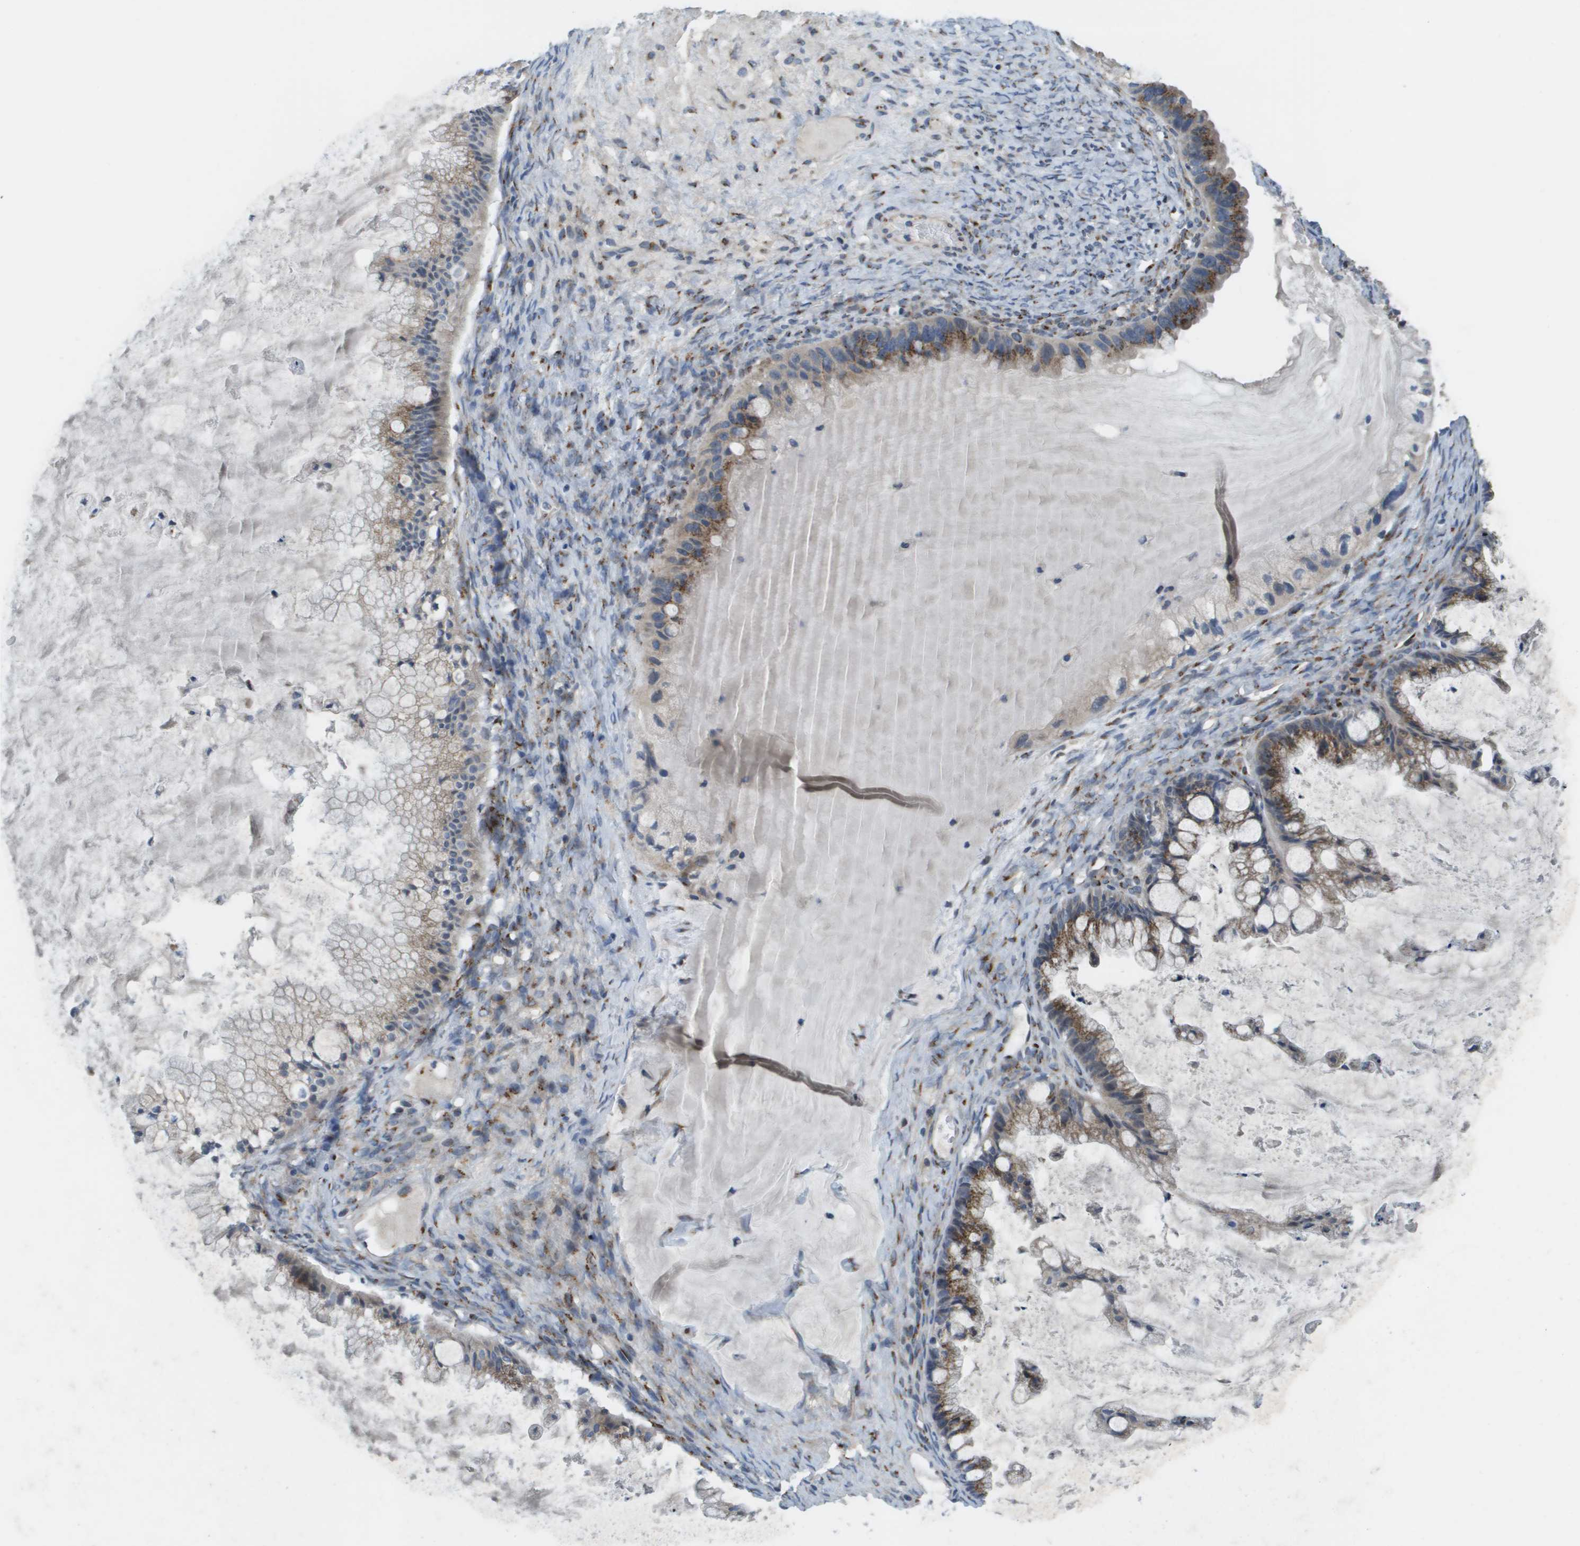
{"staining": {"intensity": "moderate", "quantity": ">75%", "location": "cytoplasmic/membranous"}, "tissue": "ovarian cancer", "cell_type": "Tumor cells", "image_type": "cancer", "snomed": [{"axis": "morphology", "description": "Cystadenocarcinoma, mucinous, NOS"}, {"axis": "topography", "description": "Ovary"}], "caption": "Moderate cytoplasmic/membranous staining for a protein is identified in approximately >75% of tumor cells of mucinous cystadenocarcinoma (ovarian) using IHC.", "gene": "QSOX2", "patient": {"sex": "female", "age": 57}}